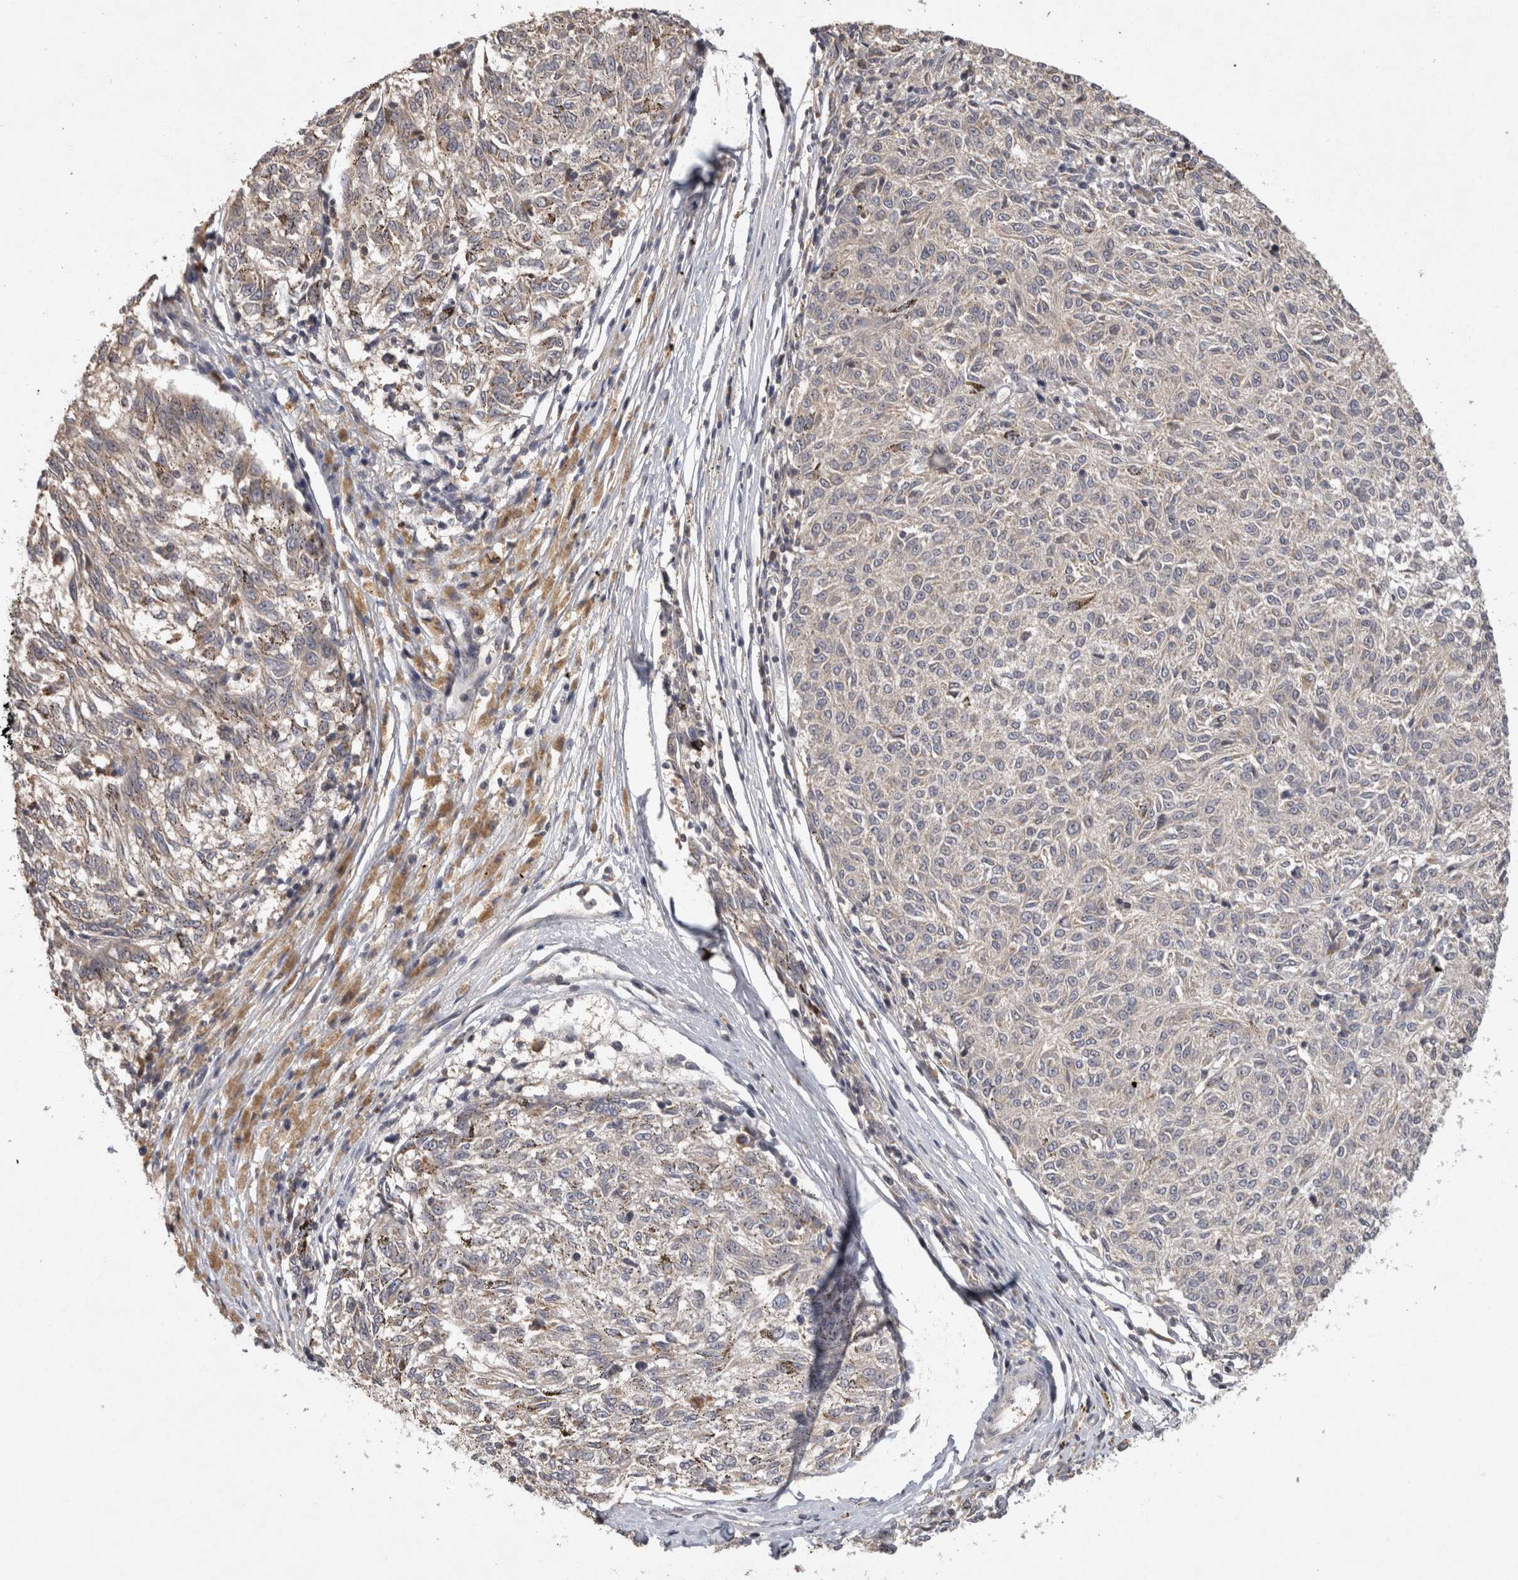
{"staining": {"intensity": "weak", "quantity": "<25%", "location": "cytoplasmic/membranous"}, "tissue": "melanoma", "cell_type": "Tumor cells", "image_type": "cancer", "snomed": [{"axis": "morphology", "description": "Malignant melanoma, NOS"}, {"axis": "topography", "description": "Skin"}], "caption": "Tumor cells are negative for protein expression in human malignant melanoma.", "gene": "ACAT2", "patient": {"sex": "female", "age": 72}}